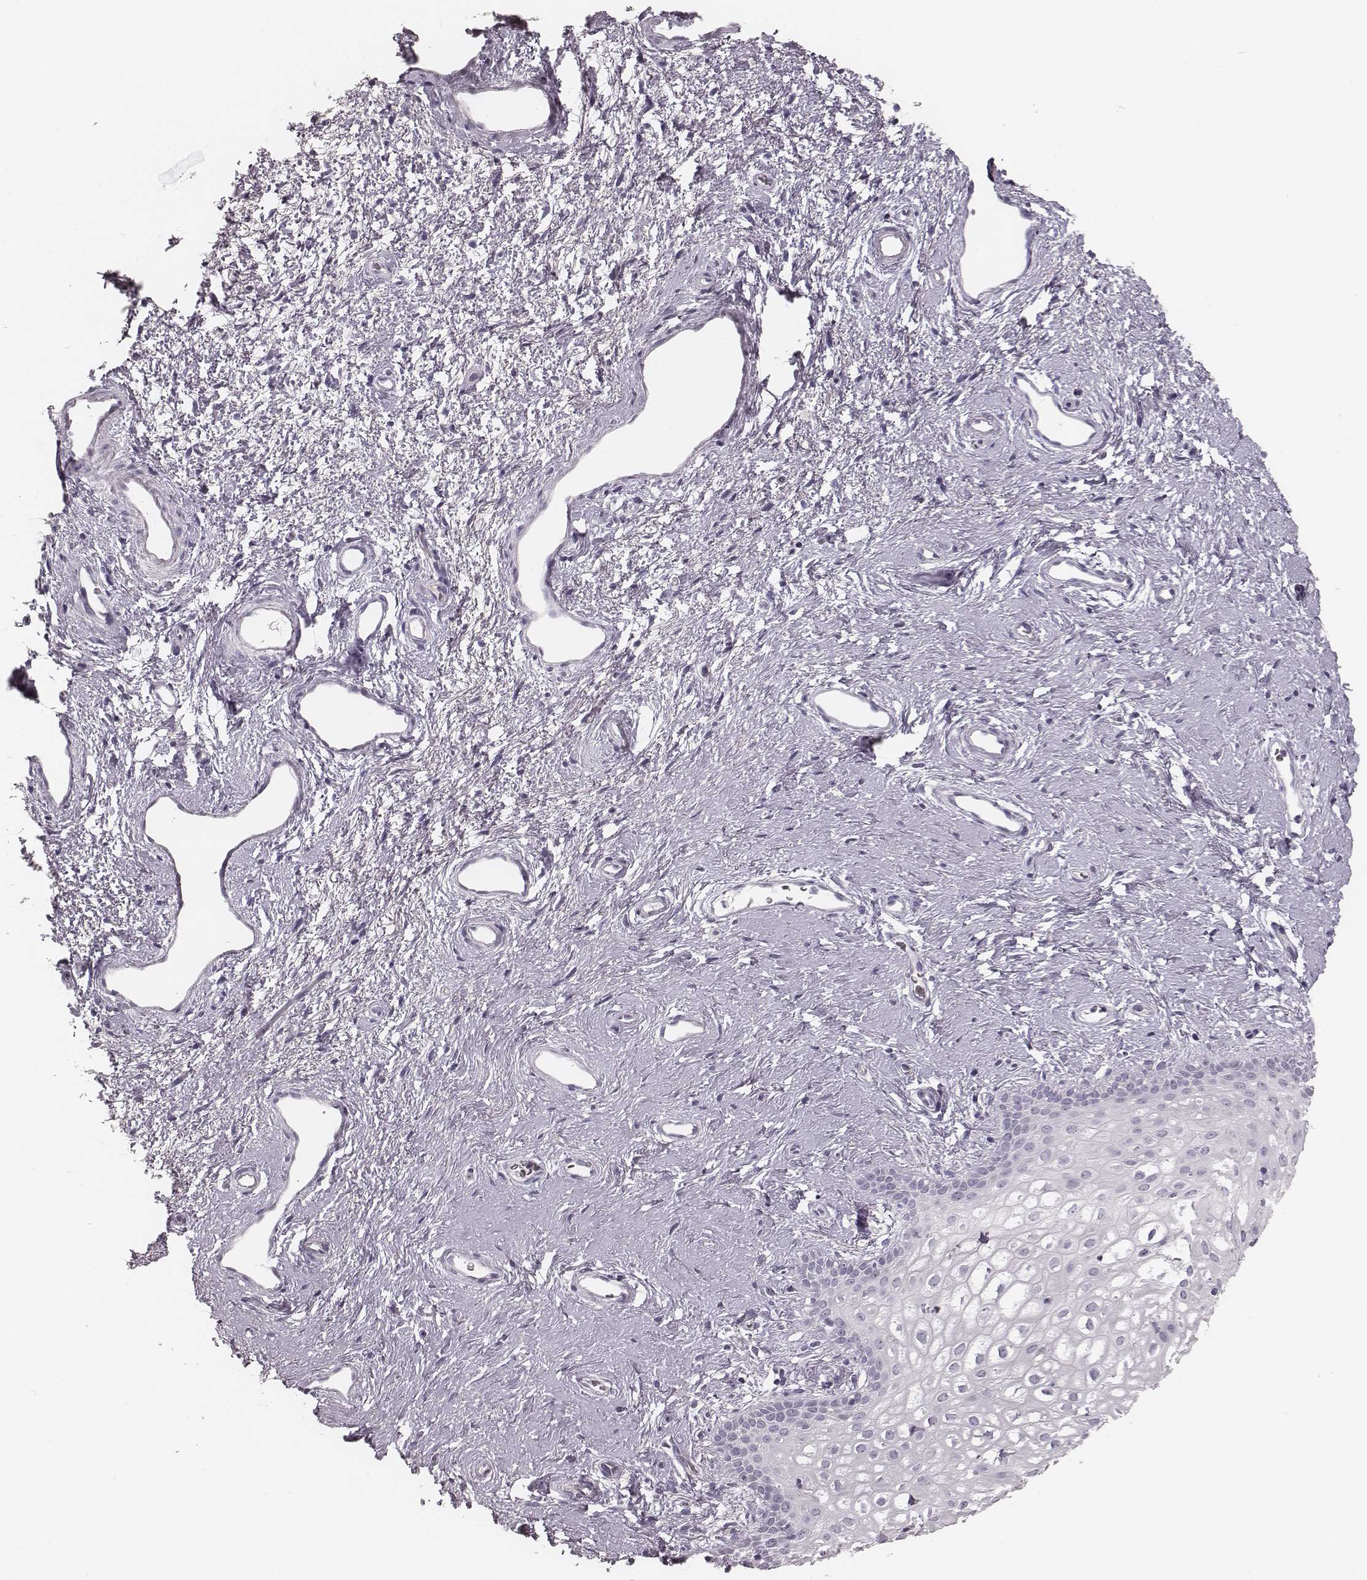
{"staining": {"intensity": "weak", "quantity": "<25%", "location": "cytoplasmic/membranous"}, "tissue": "skin", "cell_type": "Epidermal cells", "image_type": "normal", "snomed": [{"axis": "morphology", "description": "Normal tissue, NOS"}, {"axis": "topography", "description": "Anal"}], "caption": "IHC micrograph of unremarkable skin: human skin stained with DAB displays no significant protein expression in epidermal cells.", "gene": "SPA17", "patient": {"sex": "female", "age": 46}}